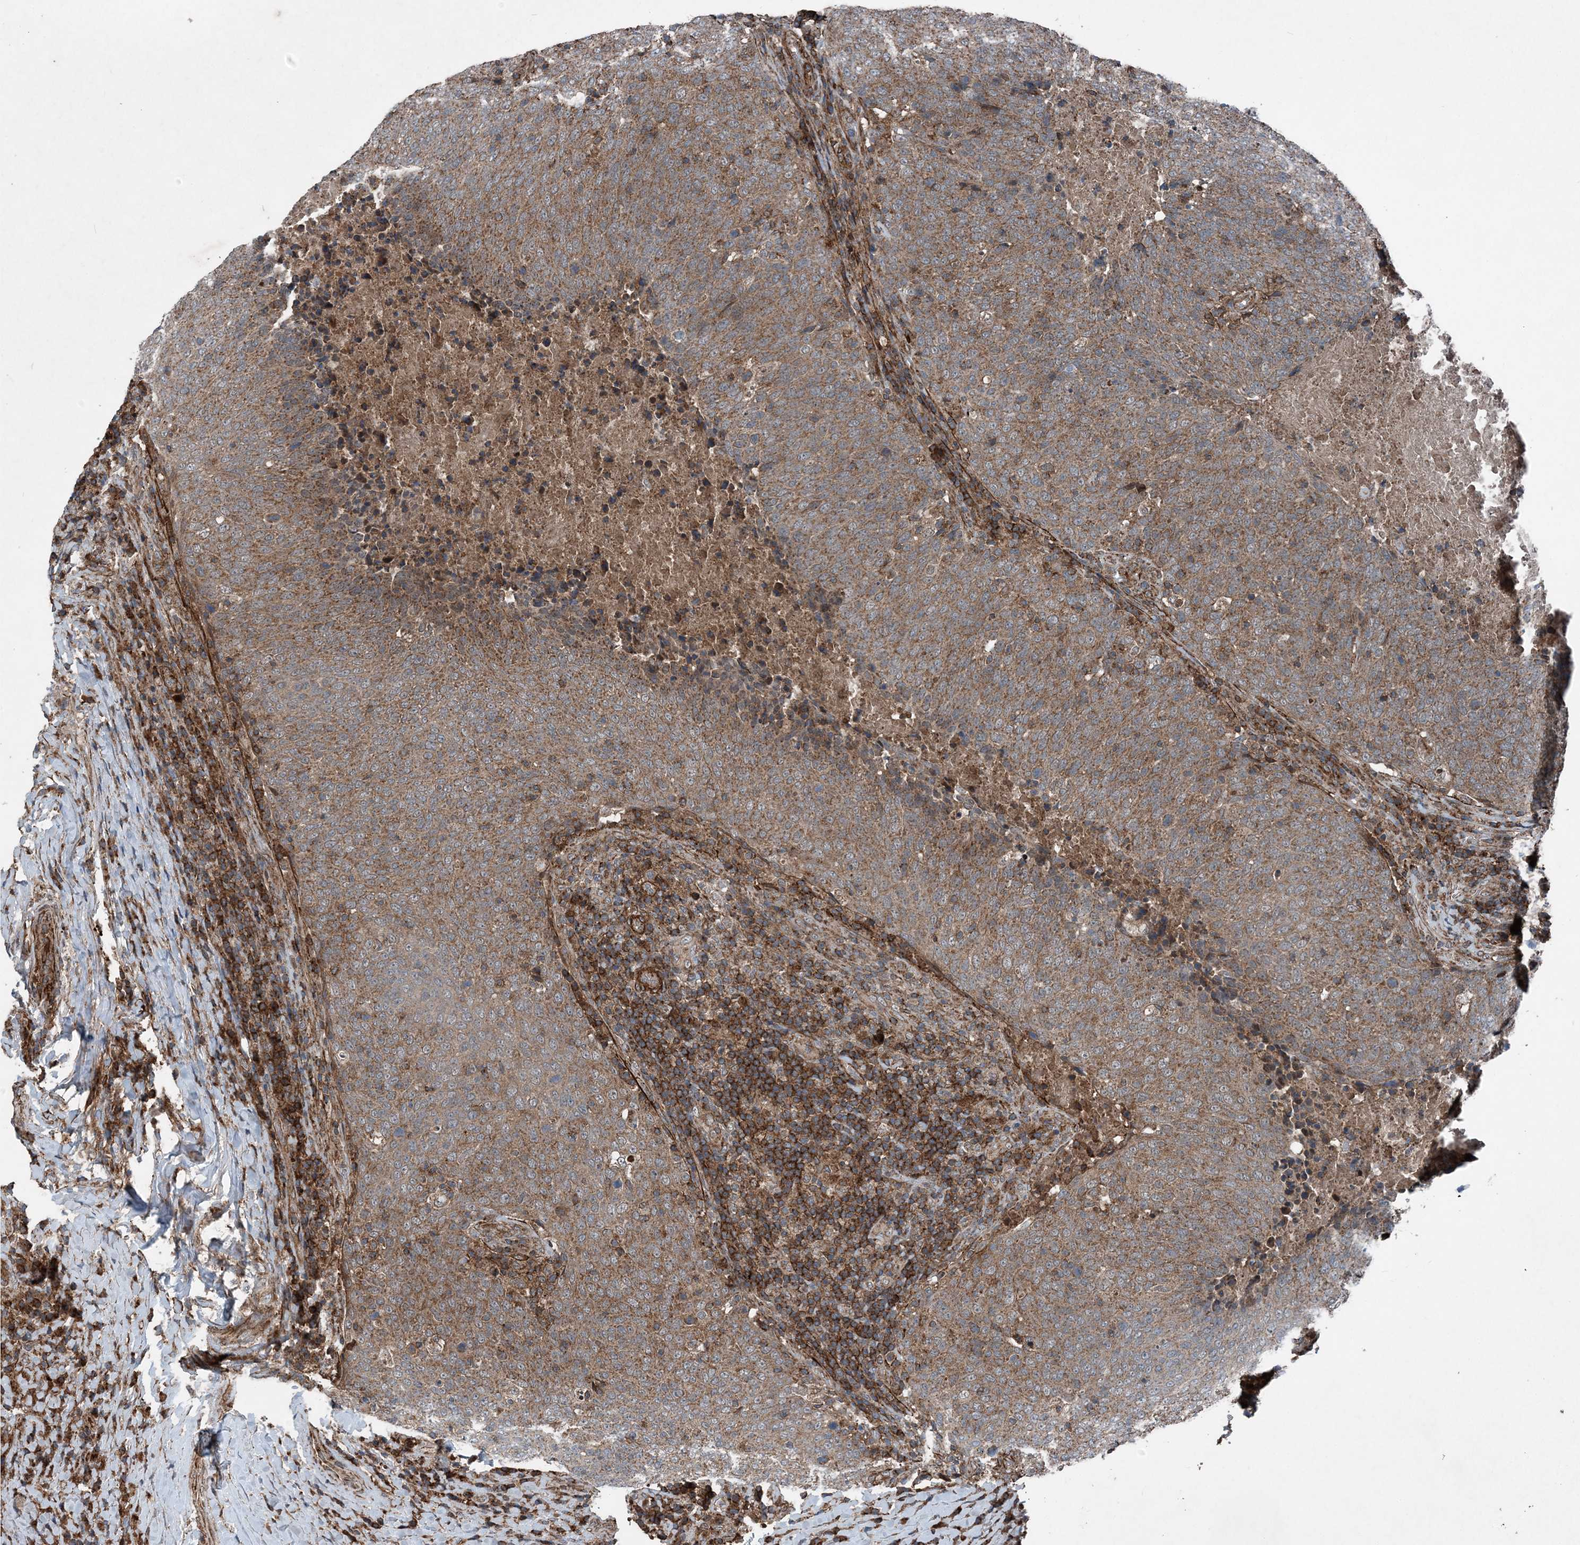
{"staining": {"intensity": "moderate", "quantity": ">75%", "location": "cytoplasmic/membranous"}, "tissue": "head and neck cancer", "cell_type": "Tumor cells", "image_type": "cancer", "snomed": [{"axis": "morphology", "description": "Squamous cell carcinoma, NOS"}, {"axis": "morphology", "description": "Squamous cell carcinoma, metastatic, NOS"}, {"axis": "topography", "description": "Lymph node"}, {"axis": "topography", "description": "Head-Neck"}], "caption": "Brown immunohistochemical staining in head and neck squamous cell carcinoma exhibits moderate cytoplasmic/membranous positivity in approximately >75% of tumor cells.", "gene": "NDUFA2", "patient": {"sex": "male", "age": 62}}